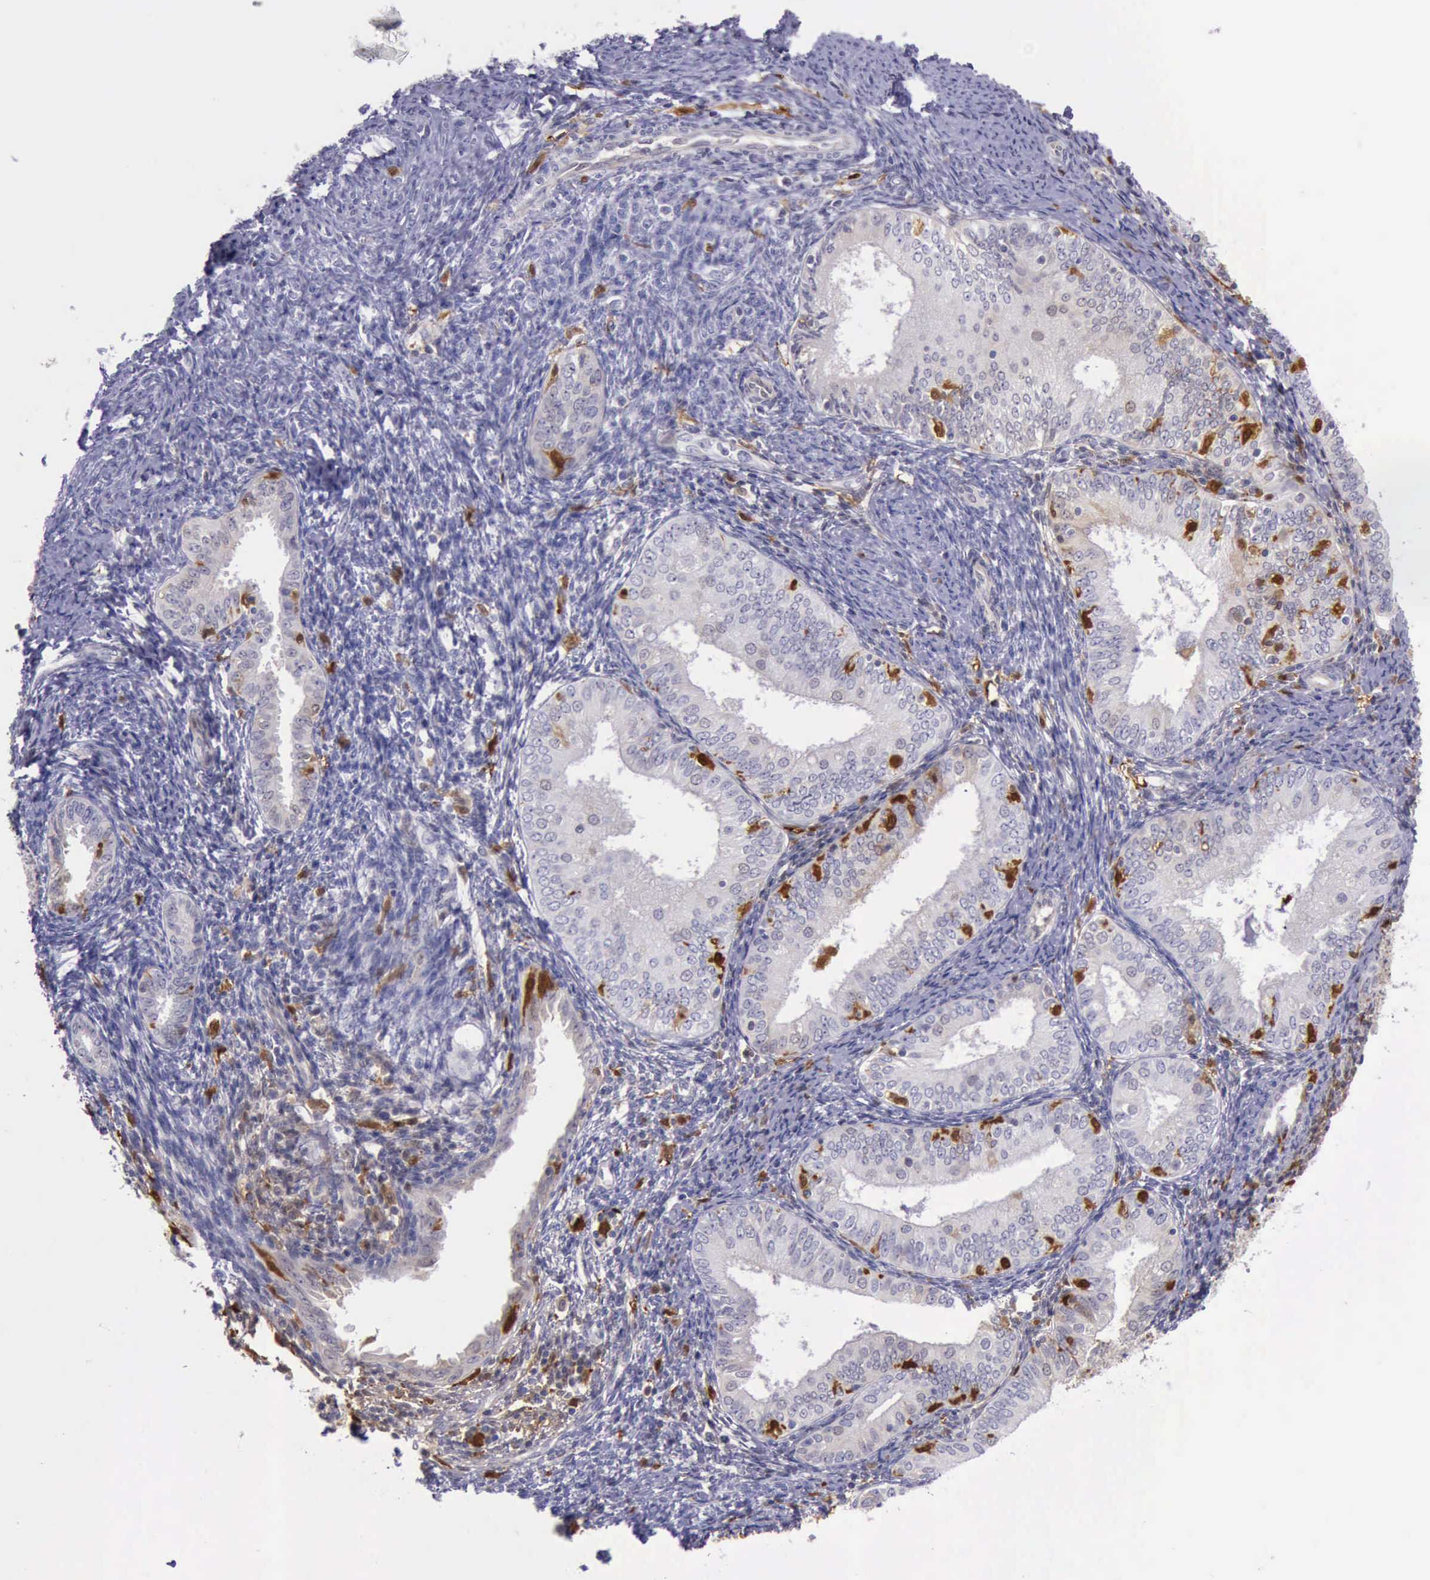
{"staining": {"intensity": "moderate", "quantity": "<25%", "location": "cytoplasmic/membranous,nuclear"}, "tissue": "endometrial cancer", "cell_type": "Tumor cells", "image_type": "cancer", "snomed": [{"axis": "morphology", "description": "Adenocarcinoma, NOS"}, {"axis": "topography", "description": "Endometrium"}], "caption": "Protein analysis of endometrial adenocarcinoma tissue shows moderate cytoplasmic/membranous and nuclear positivity in approximately <25% of tumor cells.", "gene": "TYMP", "patient": {"sex": "female", "age": 55}}